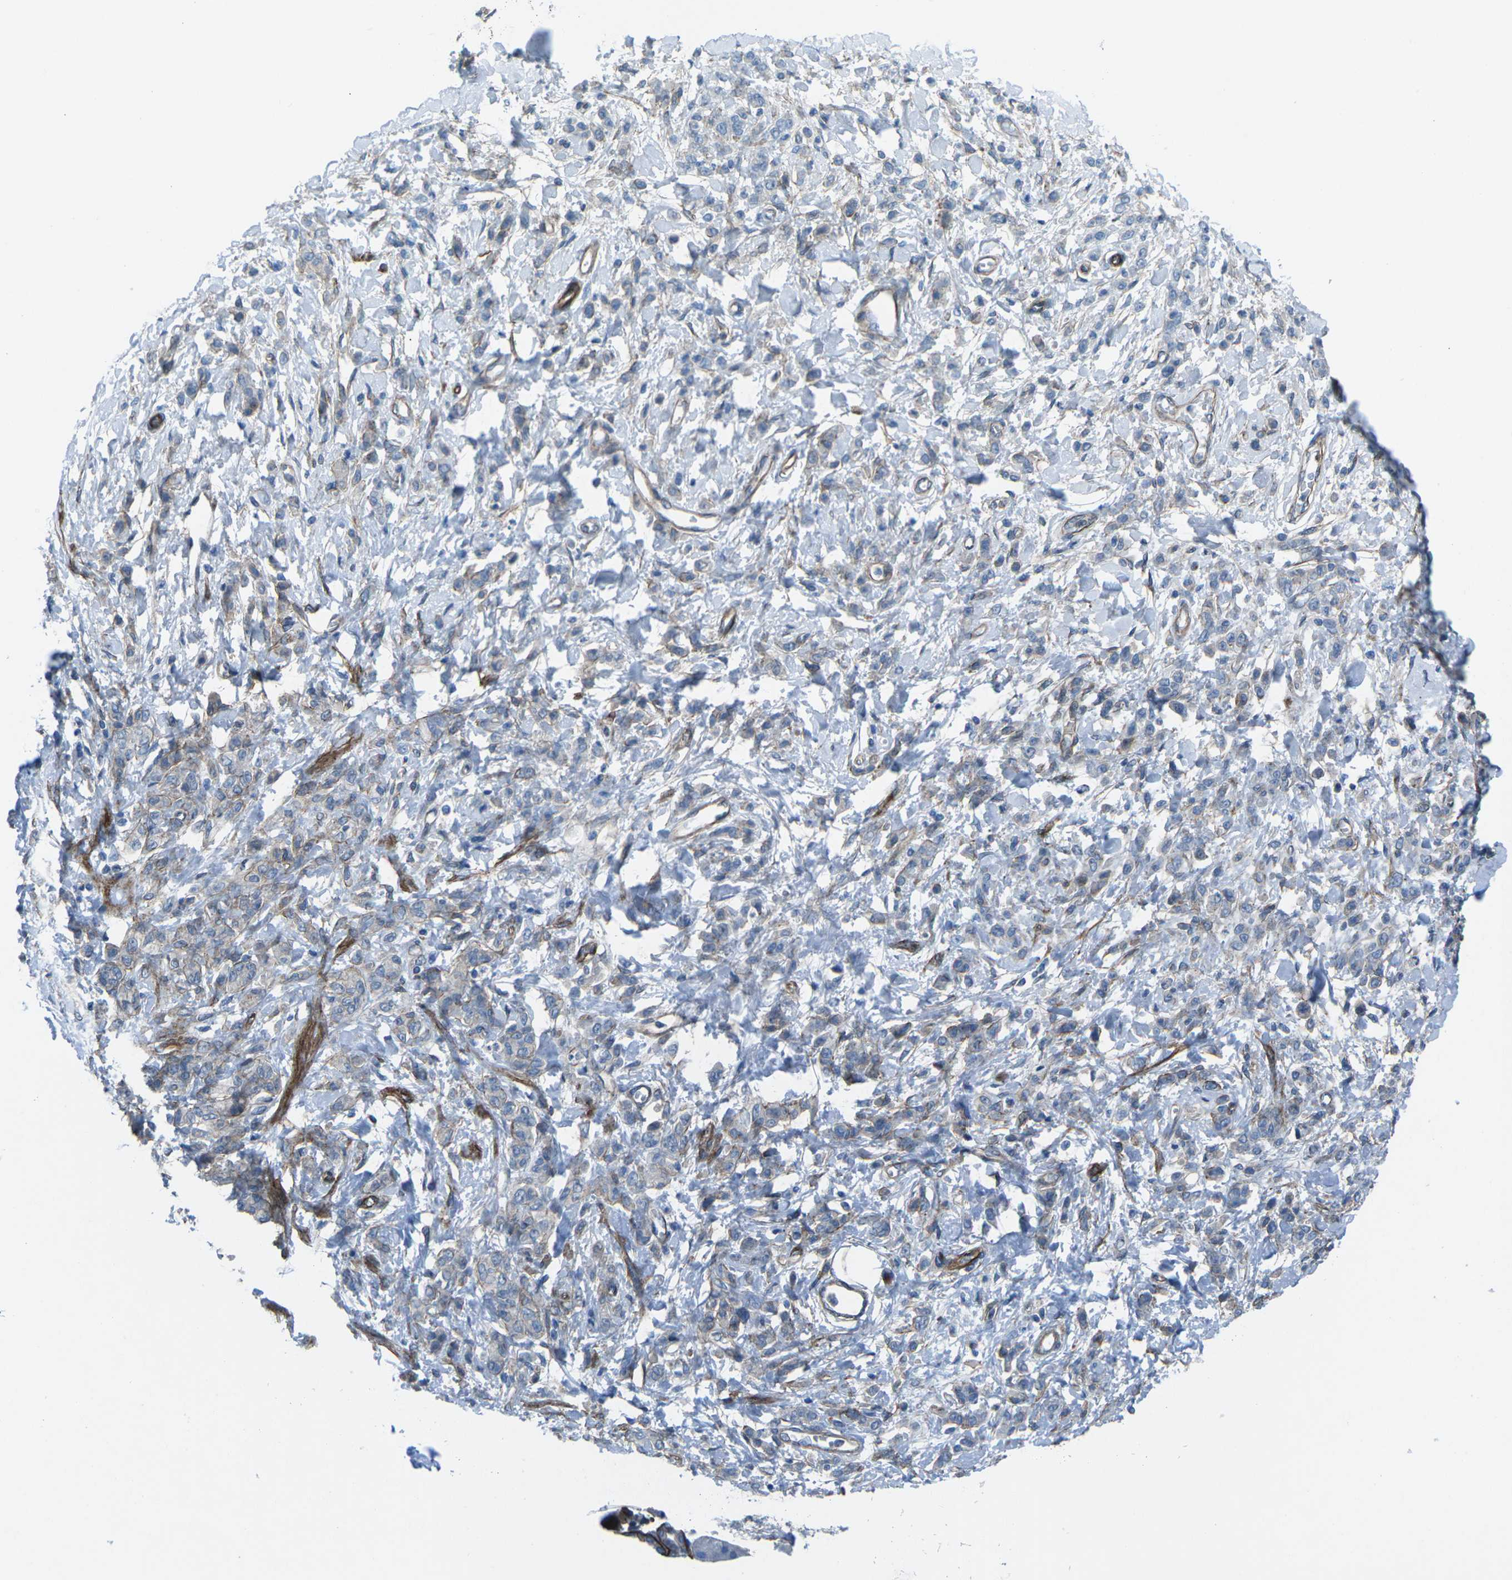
{"staining": {"intensity": "negative", "quantity": "none", "location": "none"}, "tissue": "stomach cancer", "cell_type": "Tumor cells", "image_type": "cancer", "snomed": [{"axis": "morphology", "description": "Normal tissue, NOS"}, {"axis": "morphology", "description": "Adenocarcinoma, NOS"}, {"axis": "topography", "description": "Stomach"}], "caption": "This image is of stomach adenocarcinoma stained with immunohistochemistry to label a protein in brown with the nuclei are counter-stained blue. There is no positivity in tumor cells. (DAB immunohistochemistry (IHC) with hematoxylin counter stain).", "gene": "UTRN", "patient": {"sex": "male", "age": 82}}